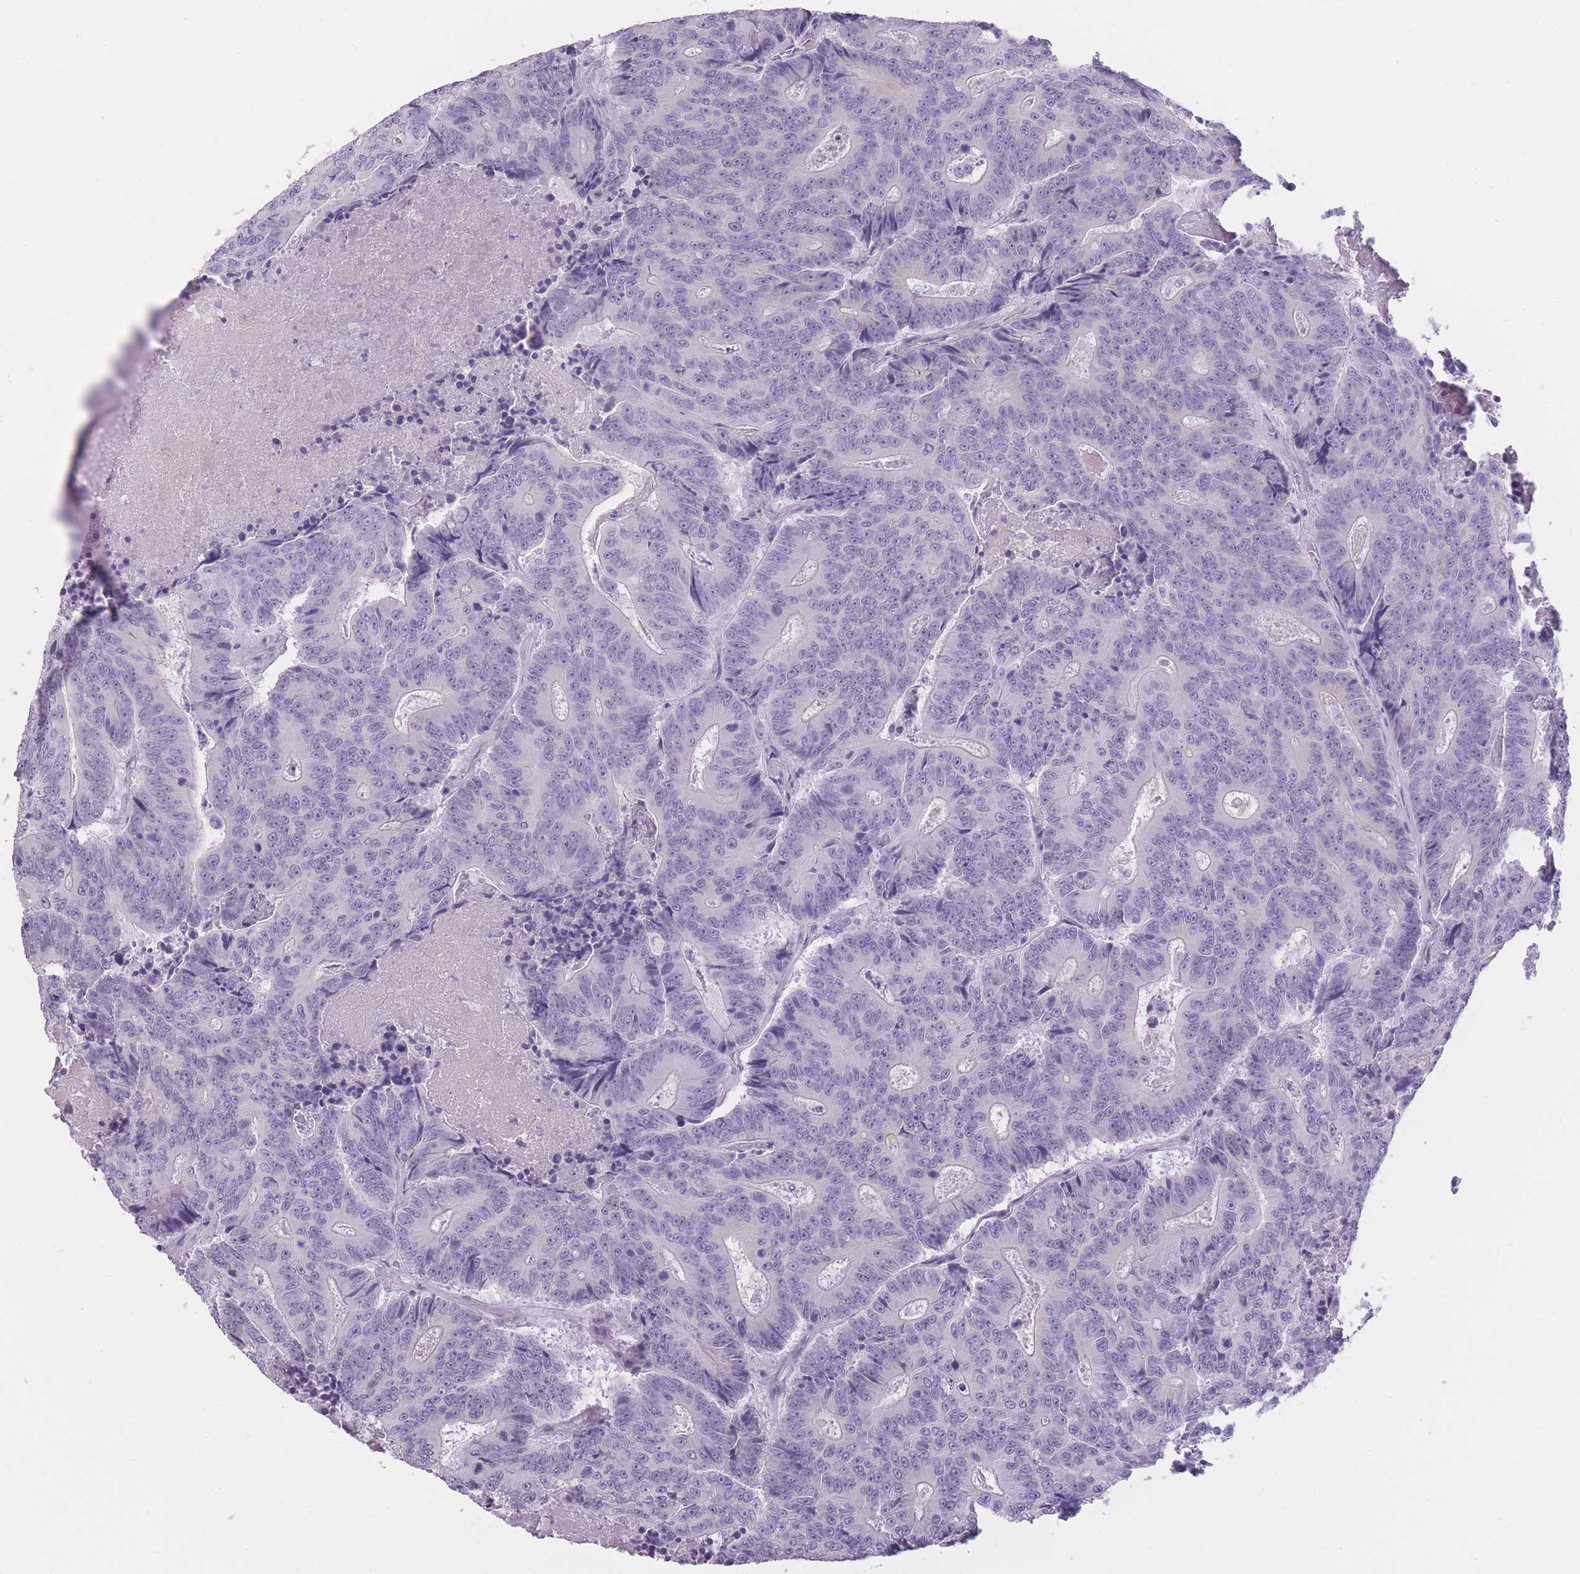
{"staining": {"intensity": "negative", "quantity": "none", "location": "none"}, "tissue": "colorectal cancer", "cell_type": "Tumor cells", "image_type": "cancer", "snomed": [{"axis": "morphology", "description": "Adenocarcinoma, NOS"}, {"axis": "topography", "description": "Colon"}], "caption": "The photomicrograph reveals no staining of tumor cells in colorectal cancer (adenocarcinoma). Brightfield microscopy of immunohistochemistry stained with DAB (brown) and hematoxylin (blue), captured at high magnification.", "gene": "TMEM236", "patient": {"sex": "male", "age": 83}}